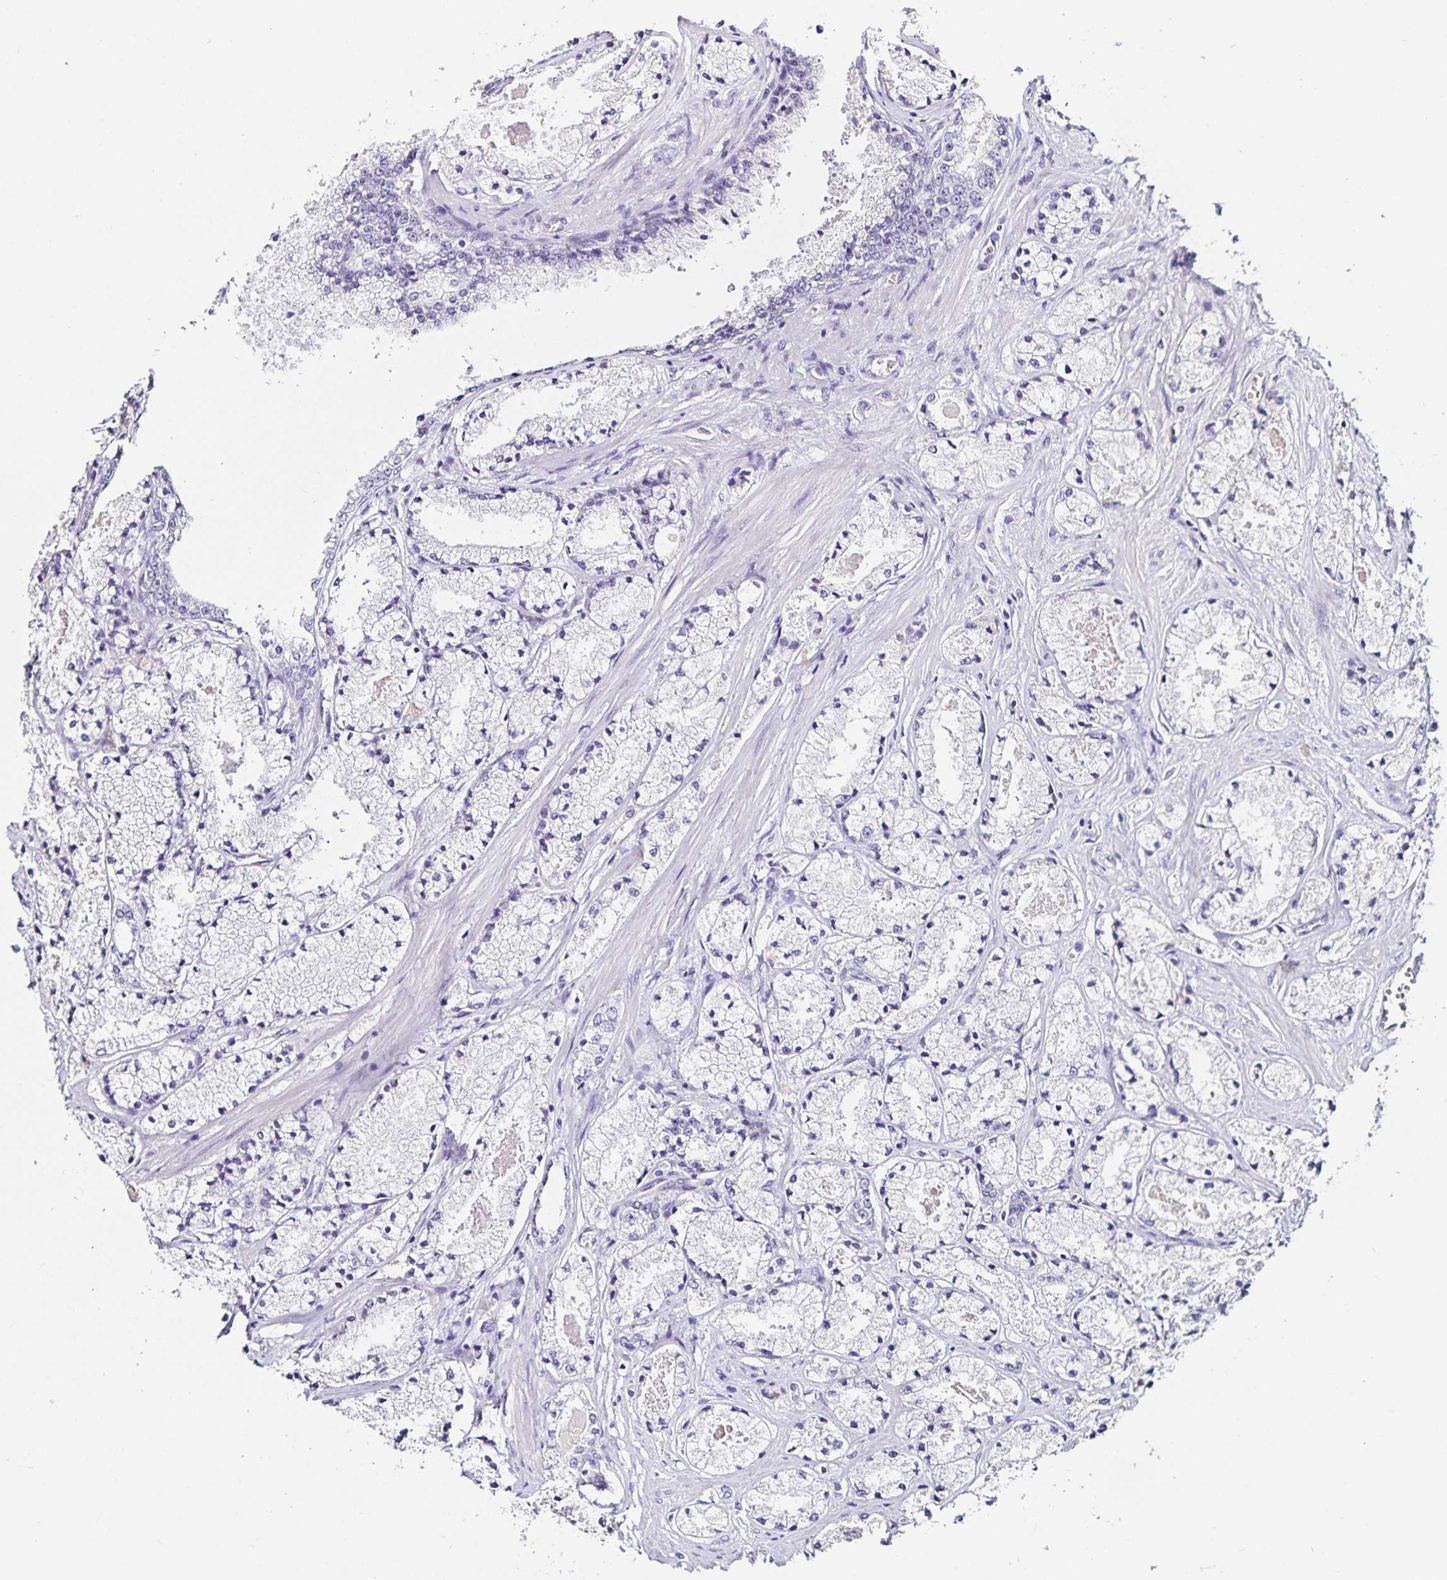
{"staining": {"intensity": "negative", "quantity": "none", "location": "none"}, "tissue": "prostate cancer", "cell_type": "Tumor cells", "image_type": "cancer", "snomed": [{"axis": "morphology", "description": "Adenocarcinoma, High grade"}, {"axis": "topography", "description": "Prostate"}], "caption": "High power microscopy image of an IHC photomicrograph of prostate cancer (high-grade adenocarcinoma), revealing no significant expression in tumor cells.", "gene": "TSPAN7", "patient": {"sex": "male", "age": 63}}